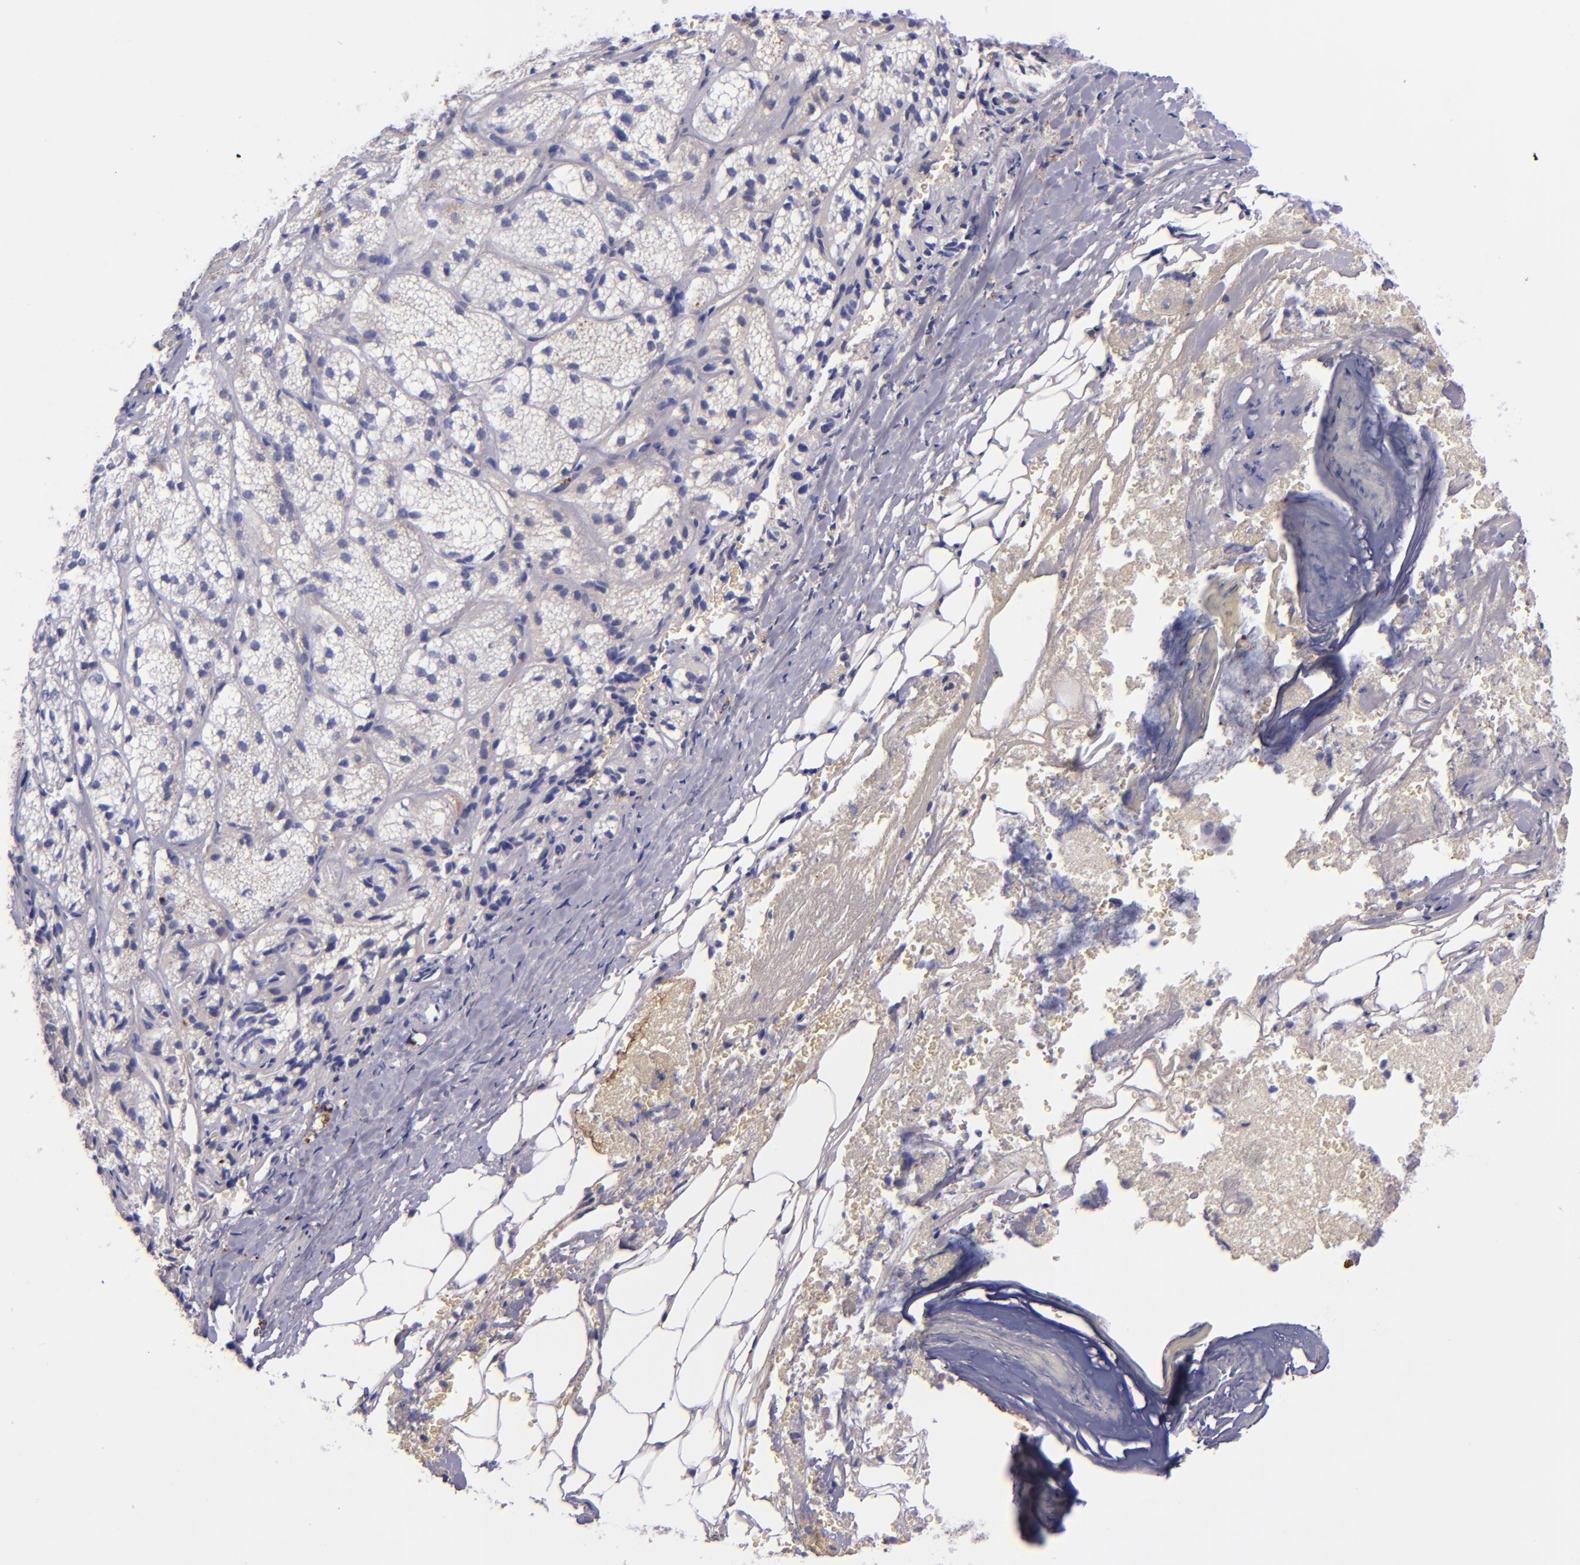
{"staining": {"intensity": "negative", "quantity": "none", "location": "none"}, "tissue": "adrenal gland", "cell_type": "Glandular cells", "image_type": "normal", "snomed": [{"axis": "morphology", "description": "Normal tissue, NOS"}, {"axis": "topography", "description": "Adrenal gland"}], "caption": "Protein analysis of benign adrenal gland demonstrates no significant staining in glandular cells. (DAB immunohistochemistry with hematoxylin counter stain).", "gene": "KNG1", "patient": {"sex": "female", "age": 71}}